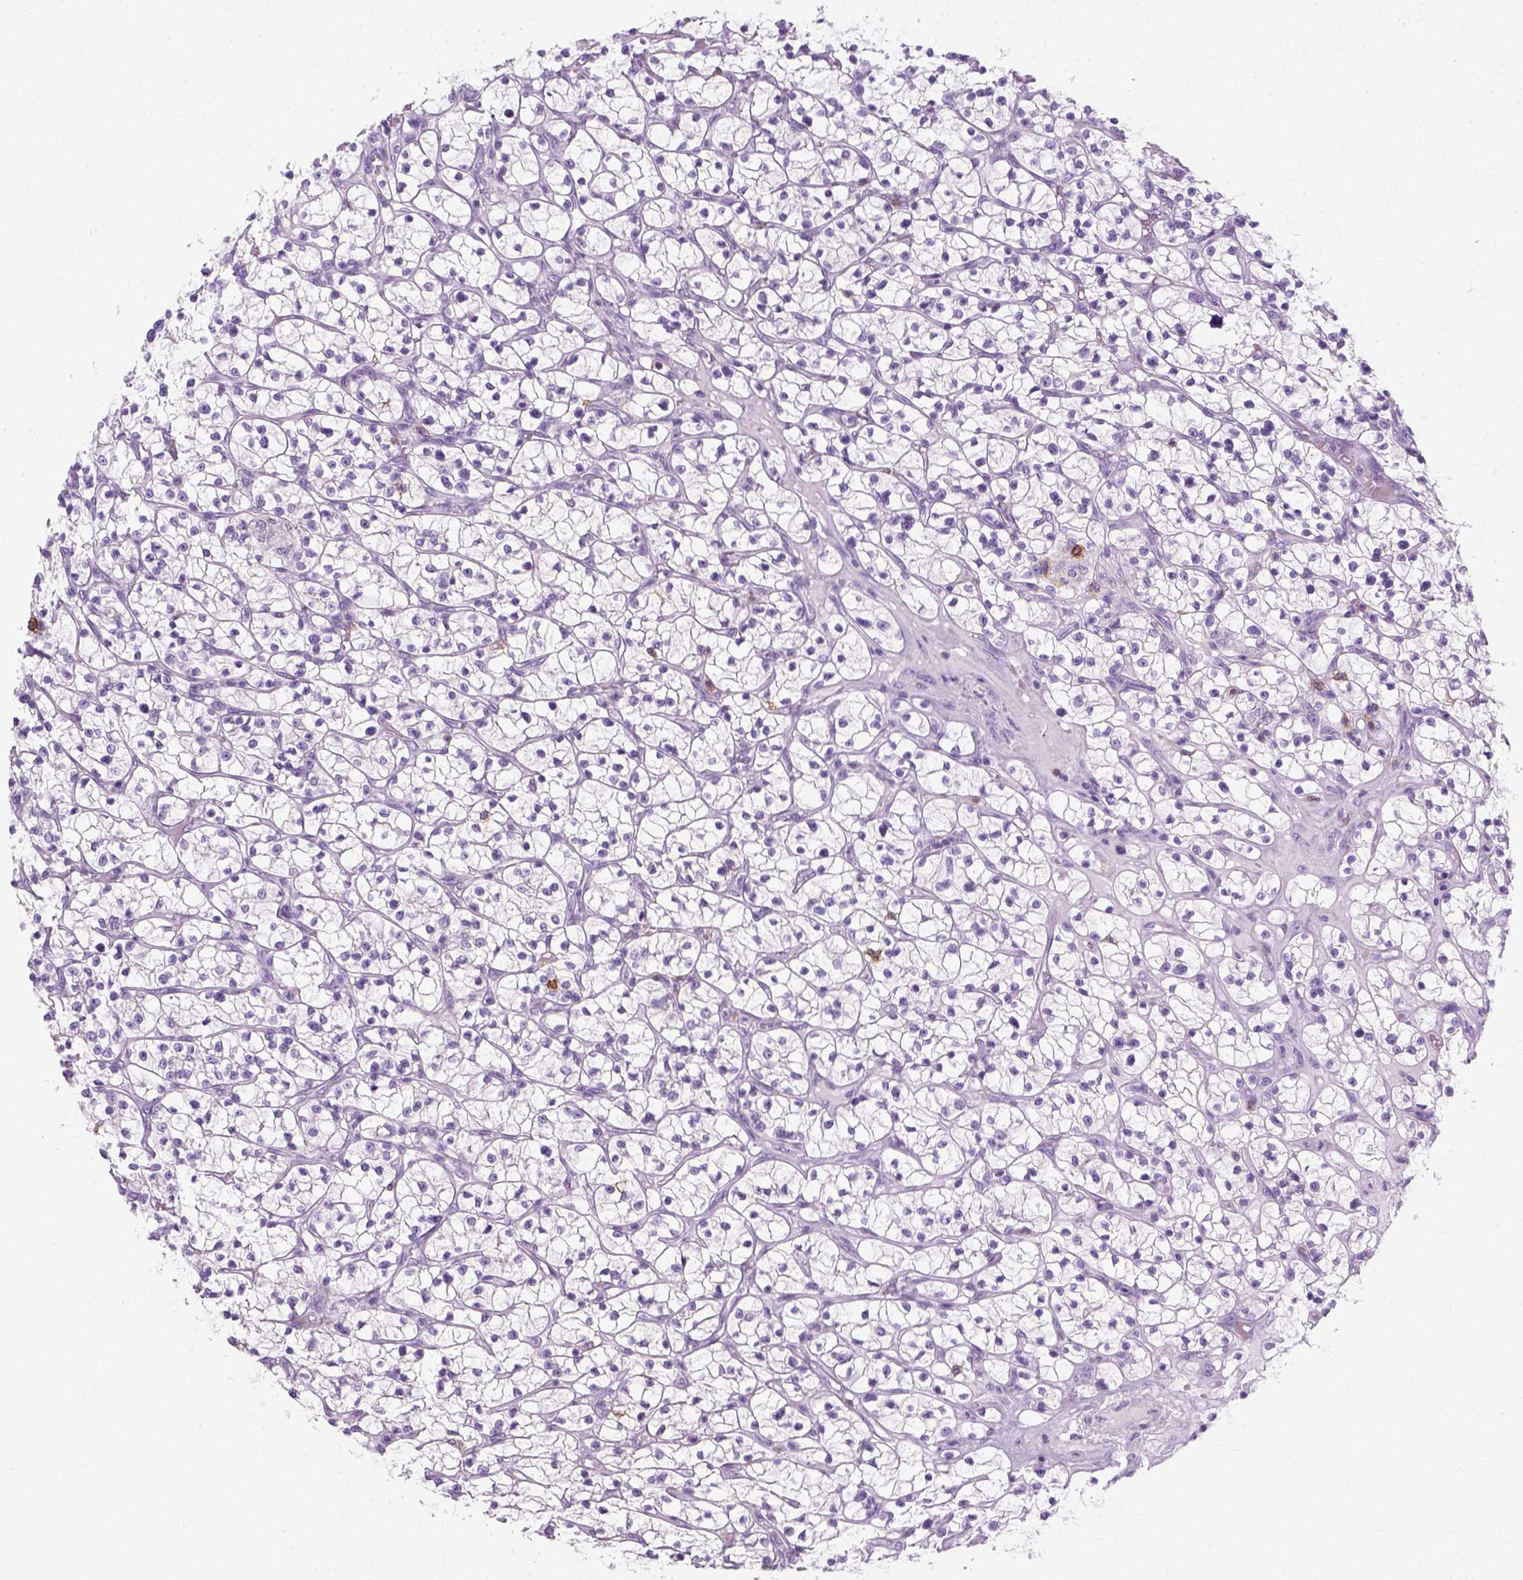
{"staining": {"intensity": "negative", "quantity": "none", "location": "none"}, "tissue": "renal cancer", "cell_type": "Tumor cells", "image_type": "cancer", "snomed": [{"axis": "morphology", "description": "Adenocarcinoma, NOS"}, {"axis": "topography", "description": "Kidney"}], "caption": "The micrograph exhibits no significant staining in tumor cells of renal cancer. (Brightfield microscopy of DAB (3,3'-diaminobenzidine) immunohistochemistry (IHC) at high magnification).", "gene": "AQP3", "patient": {"sex": "female", "age": 64}}